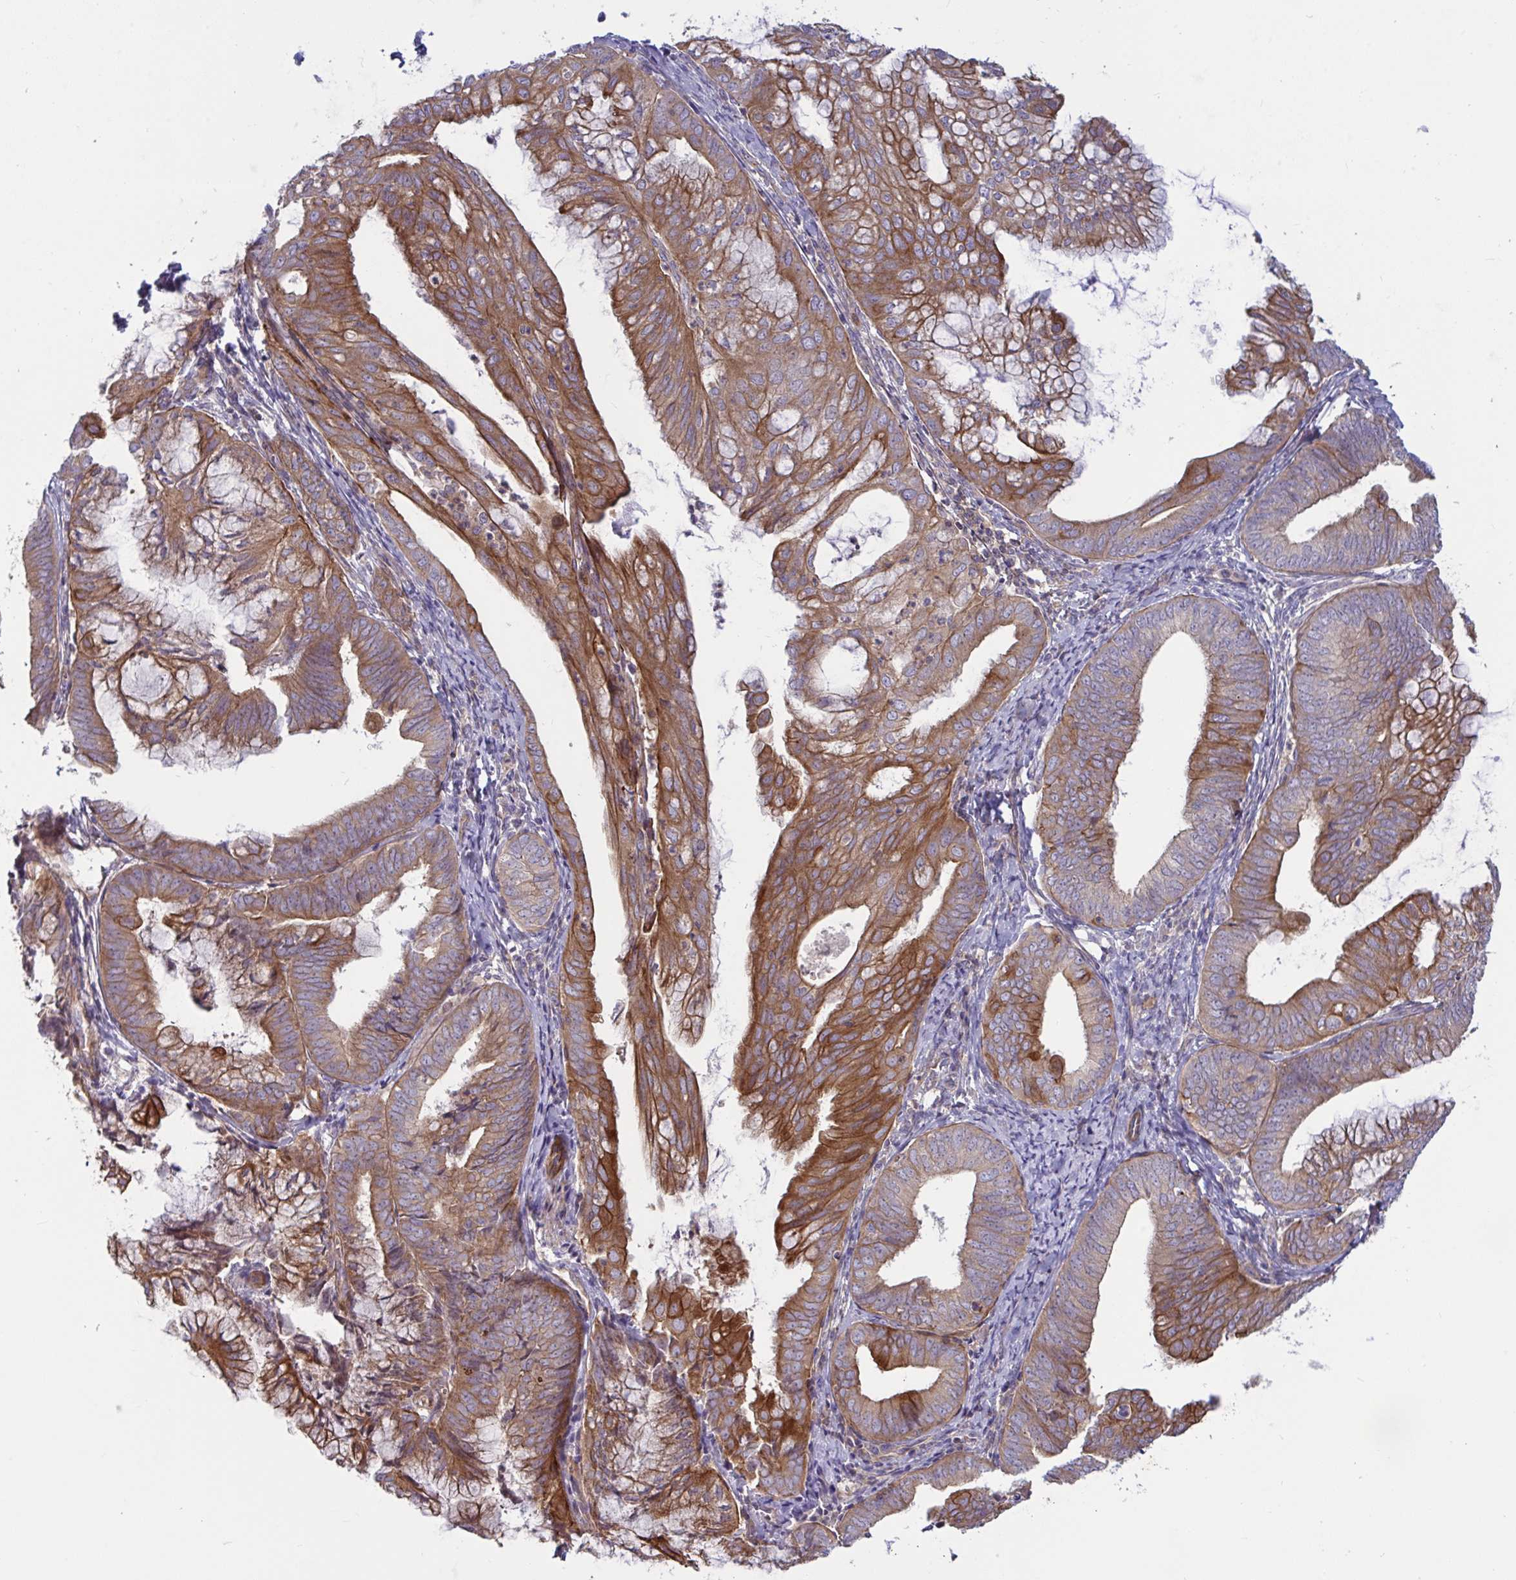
{"staining": {"intensity": "moderate", "quantity": "25%-75%", "location": "cytoplasmic/membranous"}, "tissue": "endometrial cancer", "cell_type": "Tumor cells", "image_type": "cancer", "snomed": [{"axis": "morphology", "description": "Adenocarcinoma, NOS"}, {"axis": "topography", "description": "Endometrium"}], "caption": "High-power microscopy captured an immunohistochemistry (IHC) photomicrograph of adenocarcinoma (endometrial), revealing moderate cytoplasmic/membranous staining in about 25%-75% of tumor cells. (DAB (3,3'-diaminobenzidine) IHC with brightfield microscopy, high magnification).", "gene": "TANK", "patient": {"sex": "female", "age": 75}}